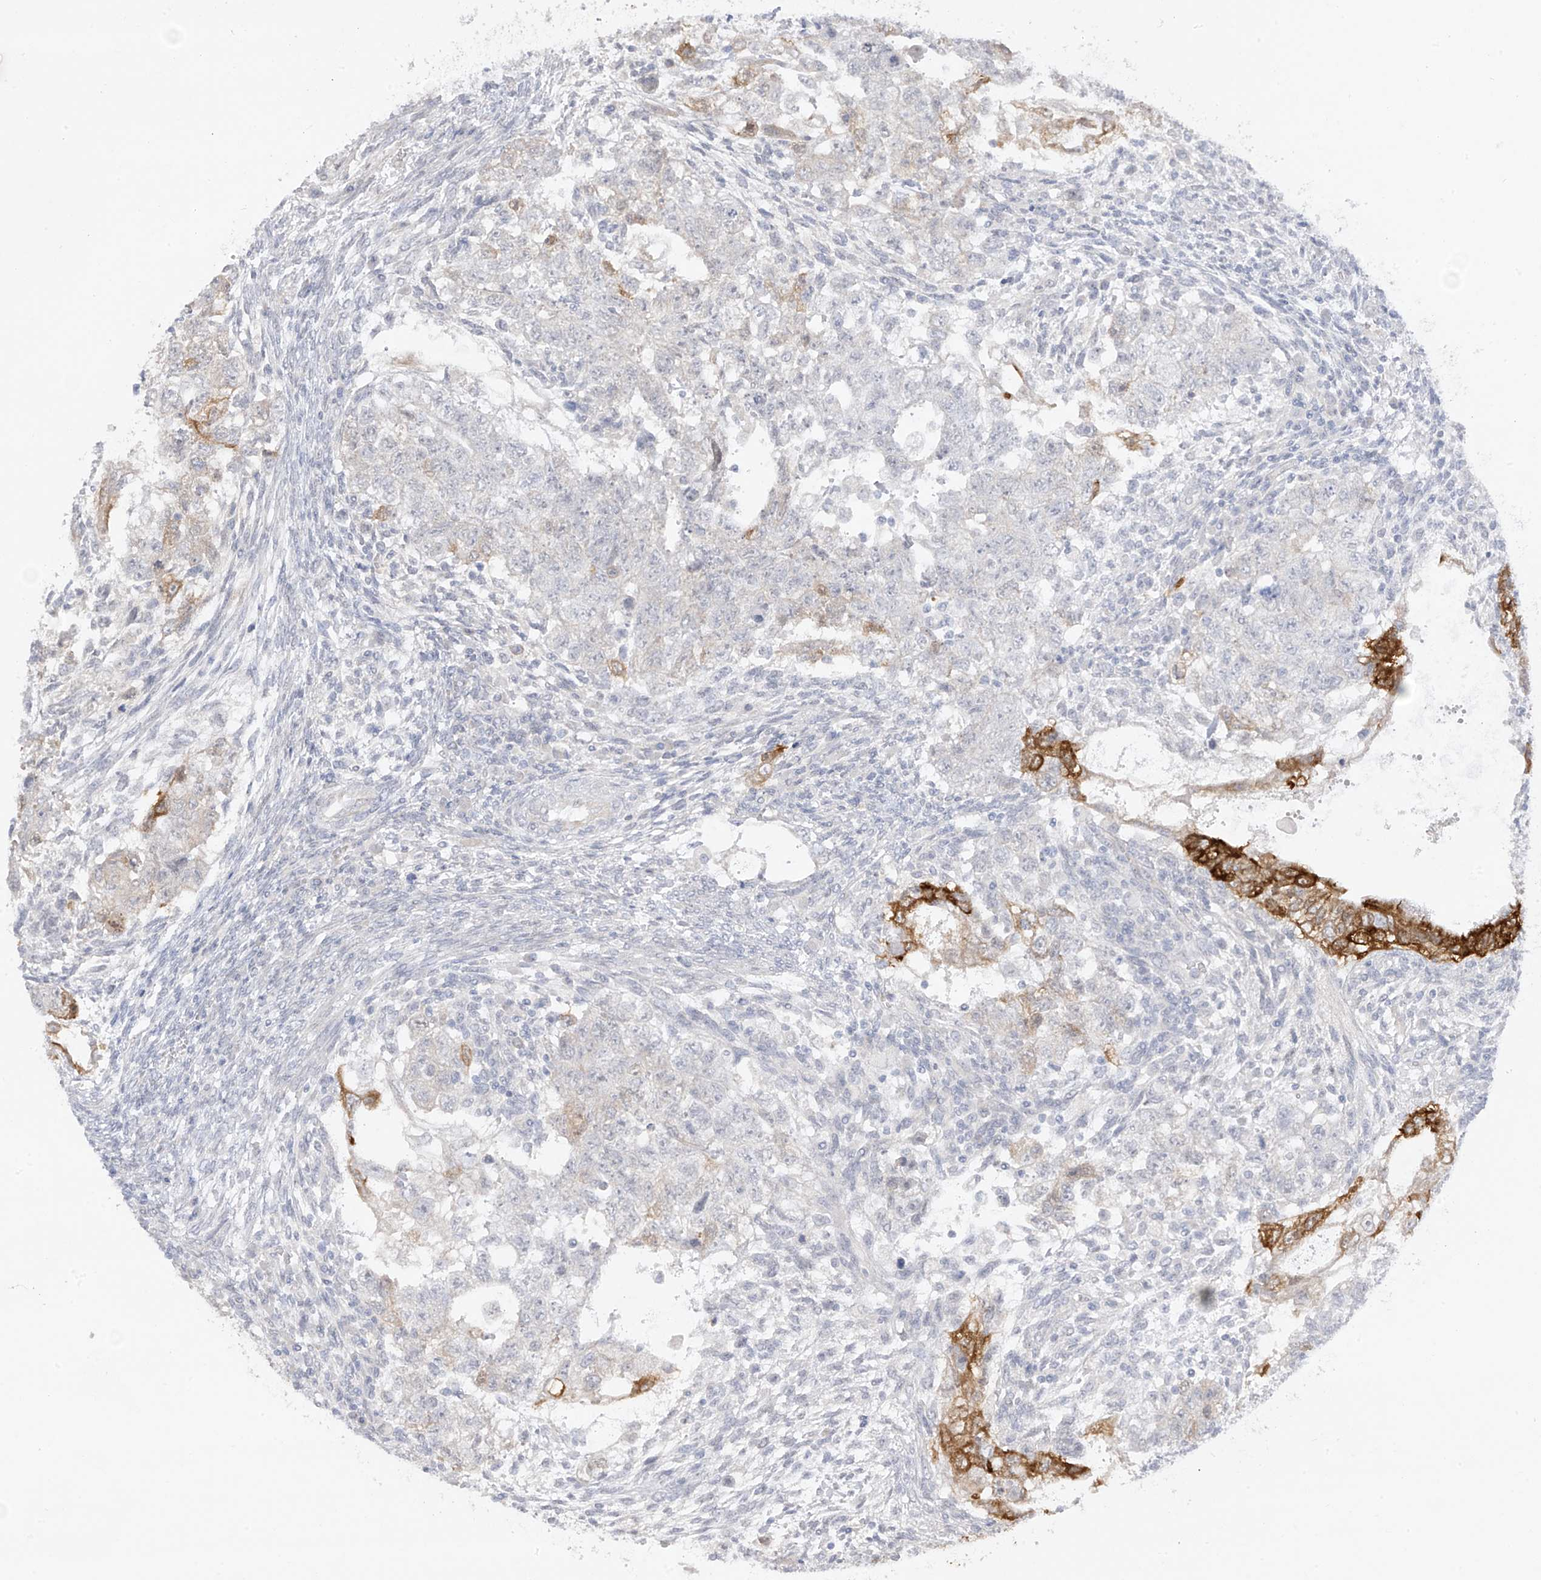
{"staining": {"intensity": "strong", "quantity": "<25%", "location": "cytoplasmic/membranous"}, "tissue": "testis cancer", "cell_type": "Tumor cells", "image_type": "cancer", "snomed": [{"axis": "morphology", "description": "Carcinoma, Embryonal, NOS"}, {"axis": "topography", "description": "Testis"}], "caption": "Protein expression analysis of human testis embryonal carcinoma reveals strong cytoplasmic/membranous staining in approximately <25% of tumor cells.", "gene": "DCDC2", "patient": {"sex": "male", "age": 37}}